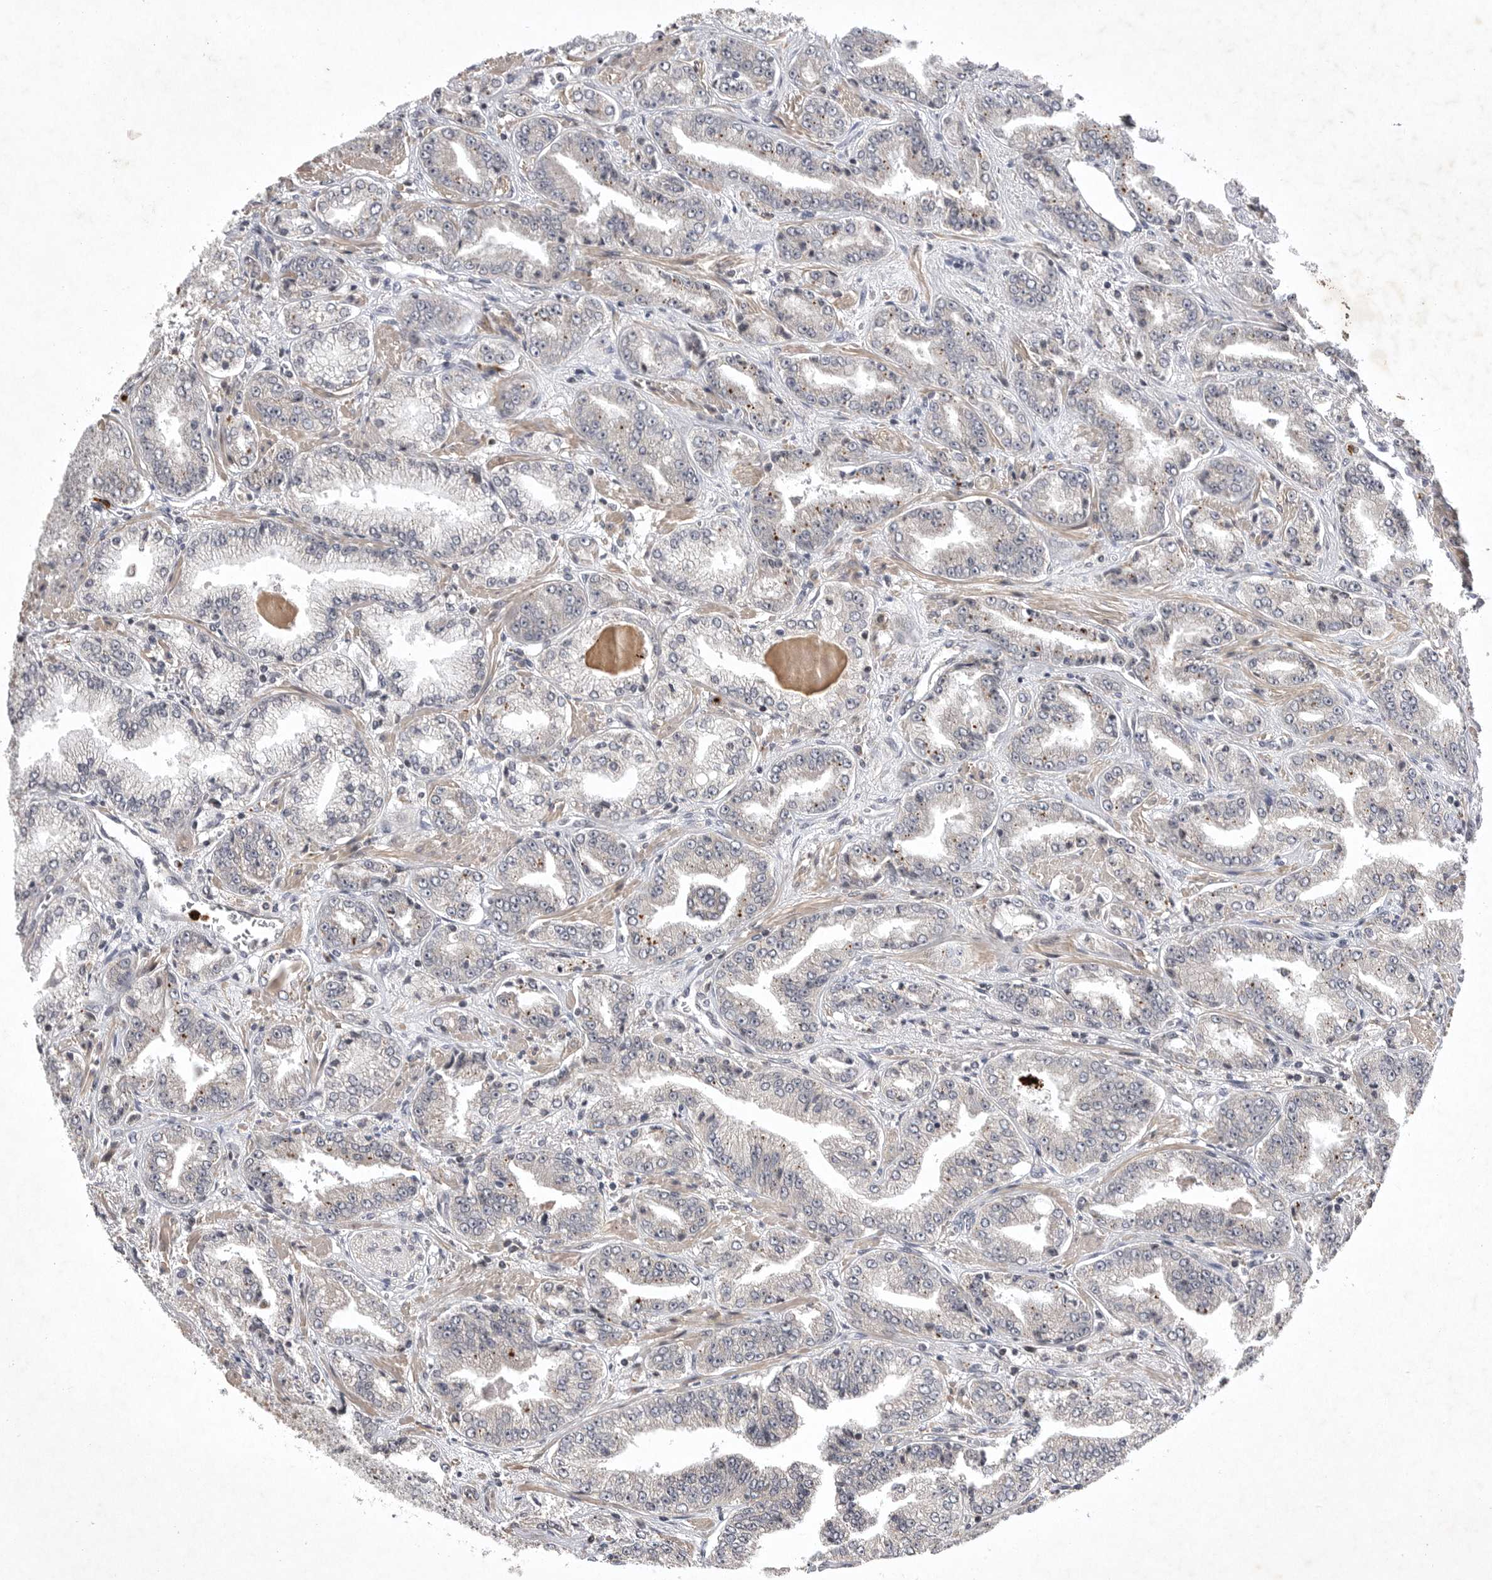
{"staining": {"intensity": "negative", "quantity": "none", "location": "none"}, "tissue": "prostate cancer", "cell_type": "Tumor cells", "image_type": "cancer", "snomed": [{"axis": "morphology", "description": "Adenocarcinoma, High grade"}, {"axis": "topography", "description": "Prostate"}], "caption": "Human prostate adenocarcinoma (high-grade) stained for a protein using immunohistochemistry (IHC) reveals no positivity in tumor cells.", "gene": "UBE3D", "patient": {"sex": "male", "age": 71}}